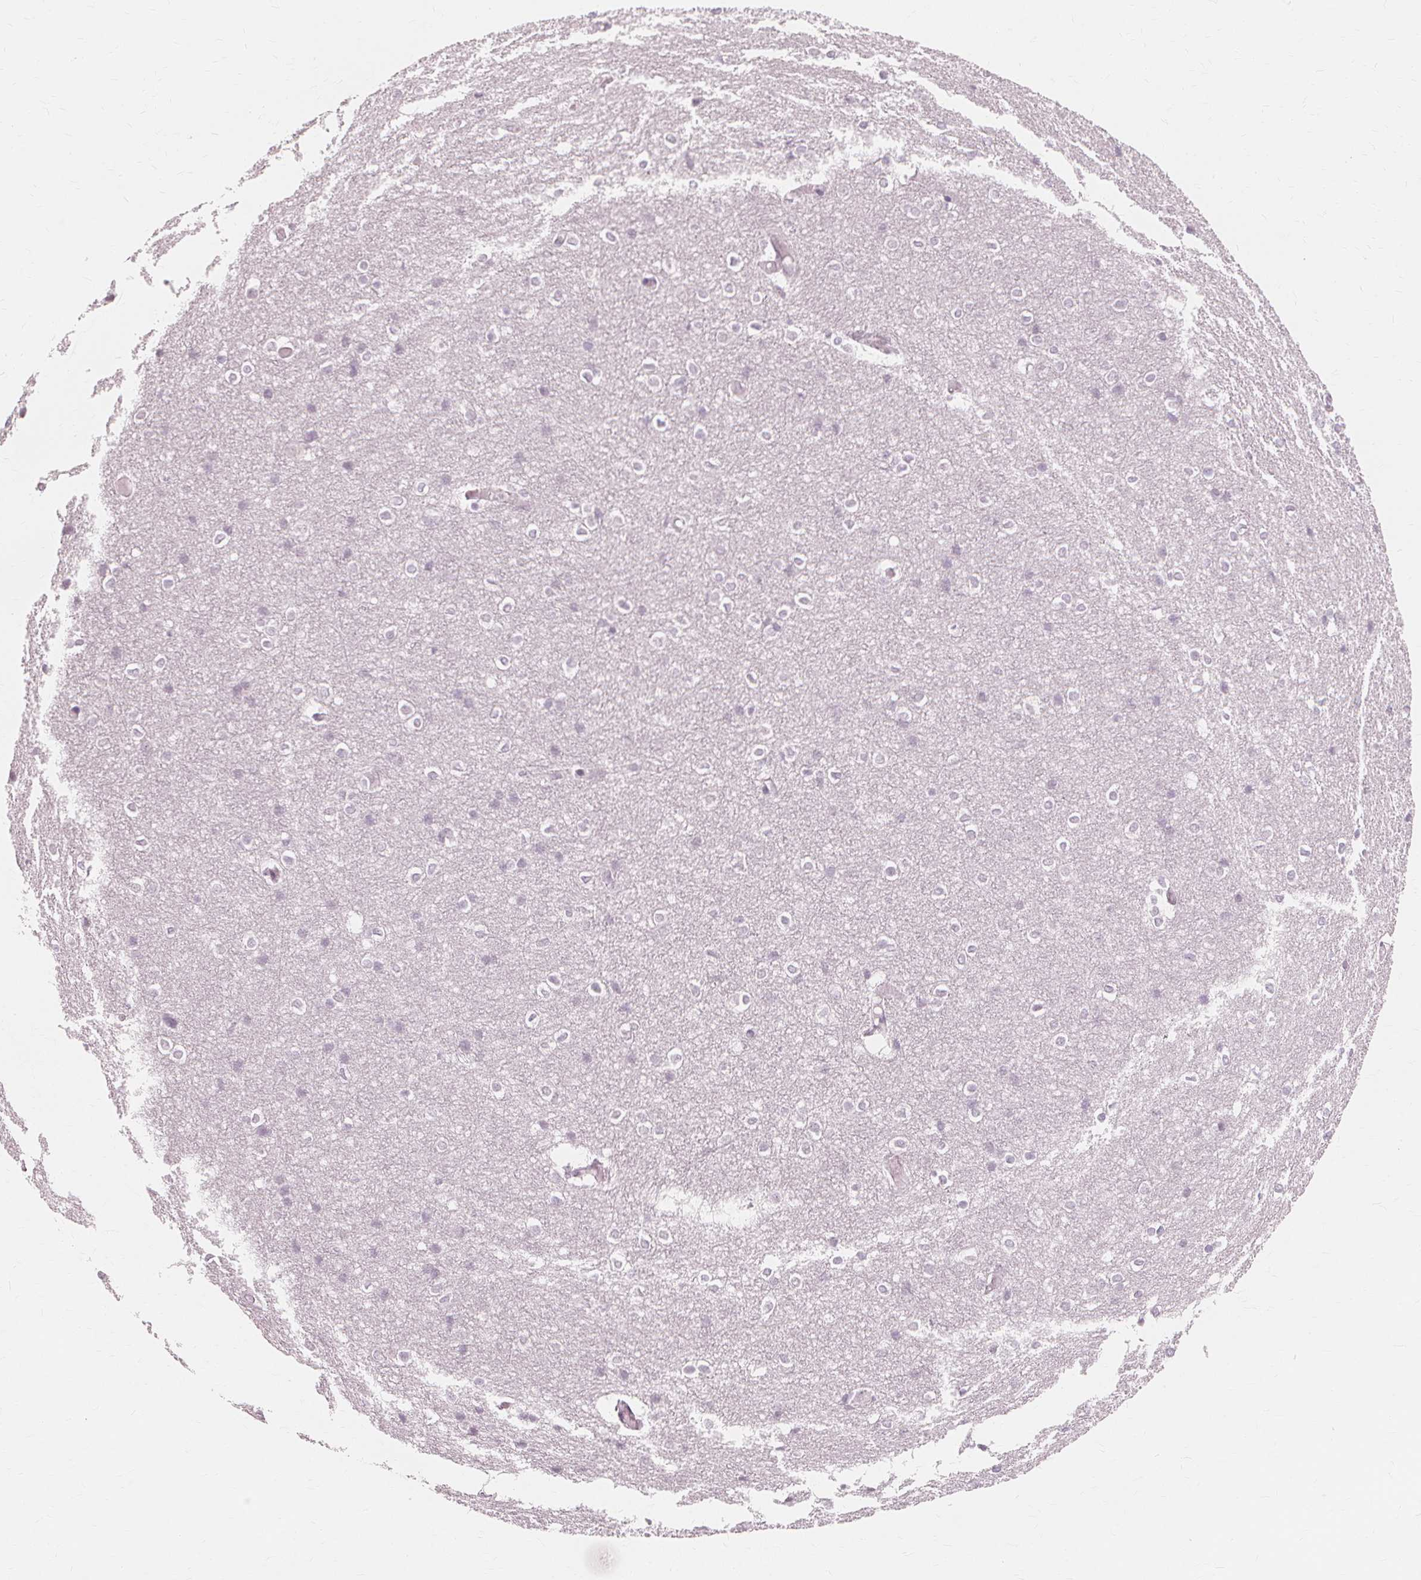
{"staining": {"intensity": "negative", "quantity": "none", "location": "none"}, "tissue": "cerebral cortex", "cell_type": "Endothelial cells", "image_type": "normal", "snomed": [{"axis": "morphology", "description": "Normal tissue, NOS"}, {"axis": "topography", "description": "Cerebral cortex"}], "caption": "Immunohistochemistry photomicrograph of normal human cerebral cortex stained for a protein (brown), which reveals no expression in endothelial cells.", "gene": "MUC12", "patient": {"sex": "male", "age": 37}}